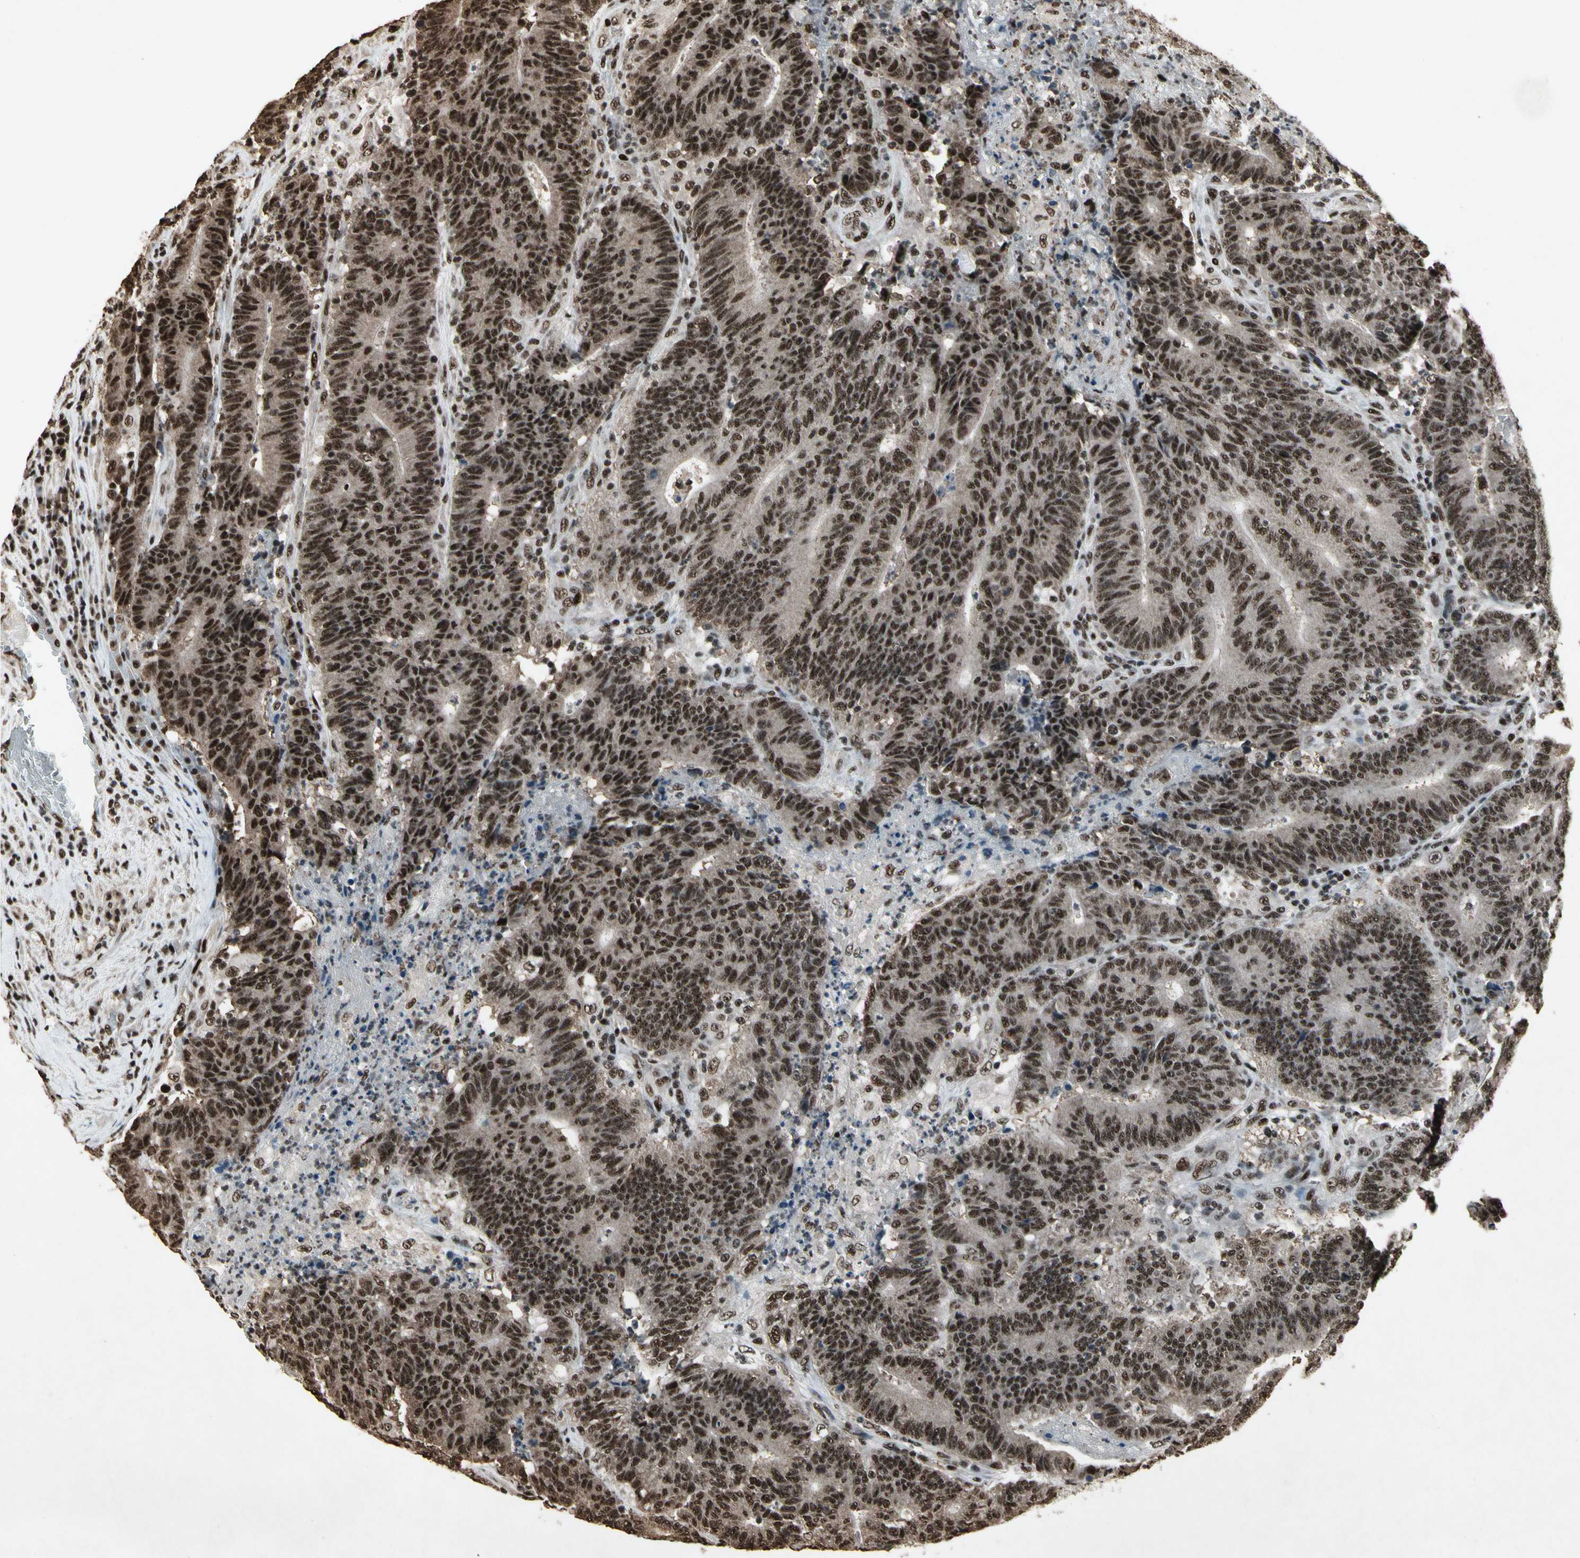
{"staining": {"intensity": "strong", "quantity": ">75%", "location": "nuclear"}, "tissue": "colorectal cancer", "cell_type": "Tumor cells", "image_type": "cancer", "snomed": [{"axis": "morphology", "description": "Normal tissue, NOS"}, {"axis": "morphology", "description": "Adenocarcinoma, NOS"}, {"axis": "topography", "description": "Colon"}], "caption": "IHC histopathology image of colorectal cancer (adenocarcinoma) stained for a protein (brown), which demonstrates high levels of strong nuclear positivity in about >75% of tumor cells.", "gene": "TBX2", "patient": {"sex": "female", "age": 75}}